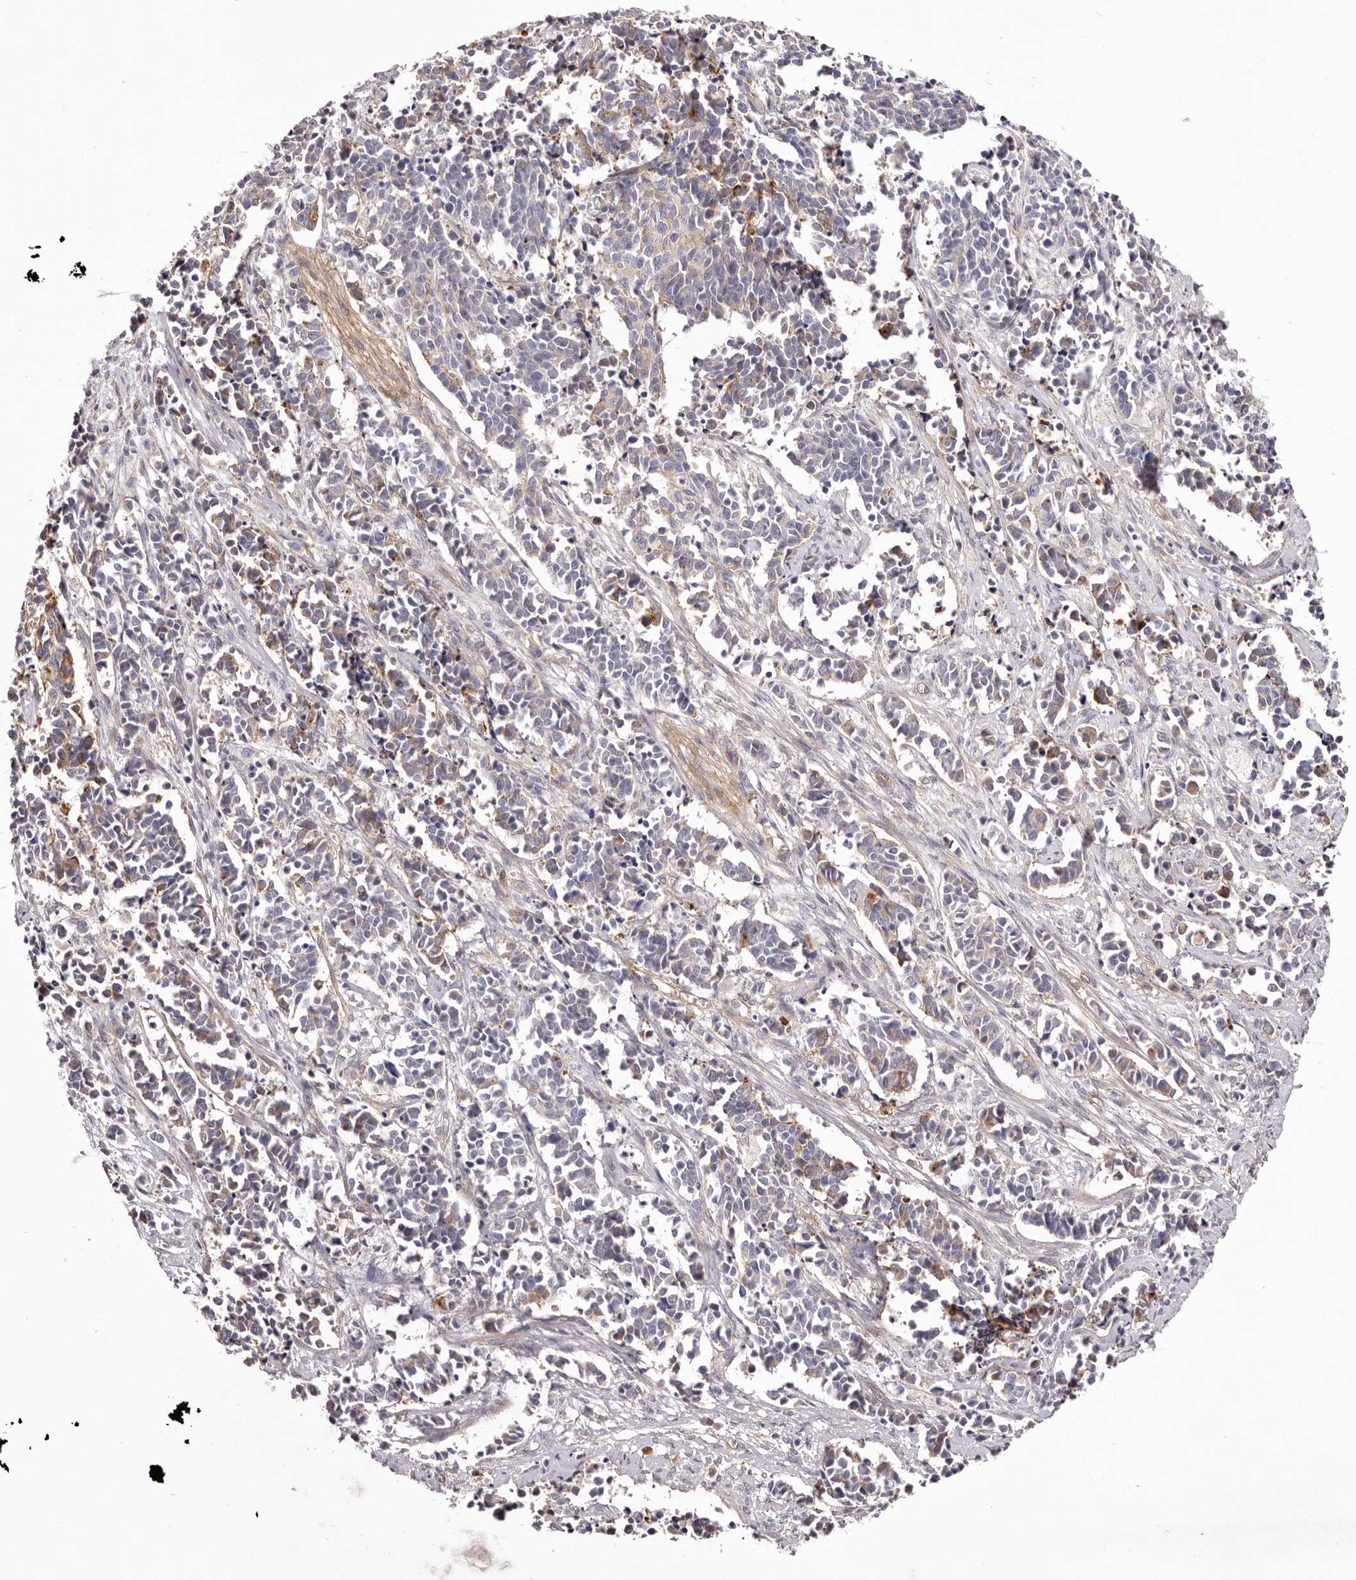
{"staining": {"intensity": "moderate", "quantity": "<25%", "location": "cytoplasmic/membranous"}, "tissue": "cervical cancer", "cell_type": "Tumor cells", "image_type": "cancer", "snomed": [{"axis": "morphology", "description": "Normal tissue, NOS"}, {"axis": "morphology", "description": "Squamous cell carcinoma, NOS"}, {"axis": "topography", "description": "Cervix"}], "caption": "Approximately <25% of tumor cells in cervical cancer (squamous cell carcinoma) exhibit moderate cytoplasmic/membranous protein positivity as visualized by brown immunohistochemical staining.", "gene": "DMRT2", "patient": {"sex": "female", "age": 35}}